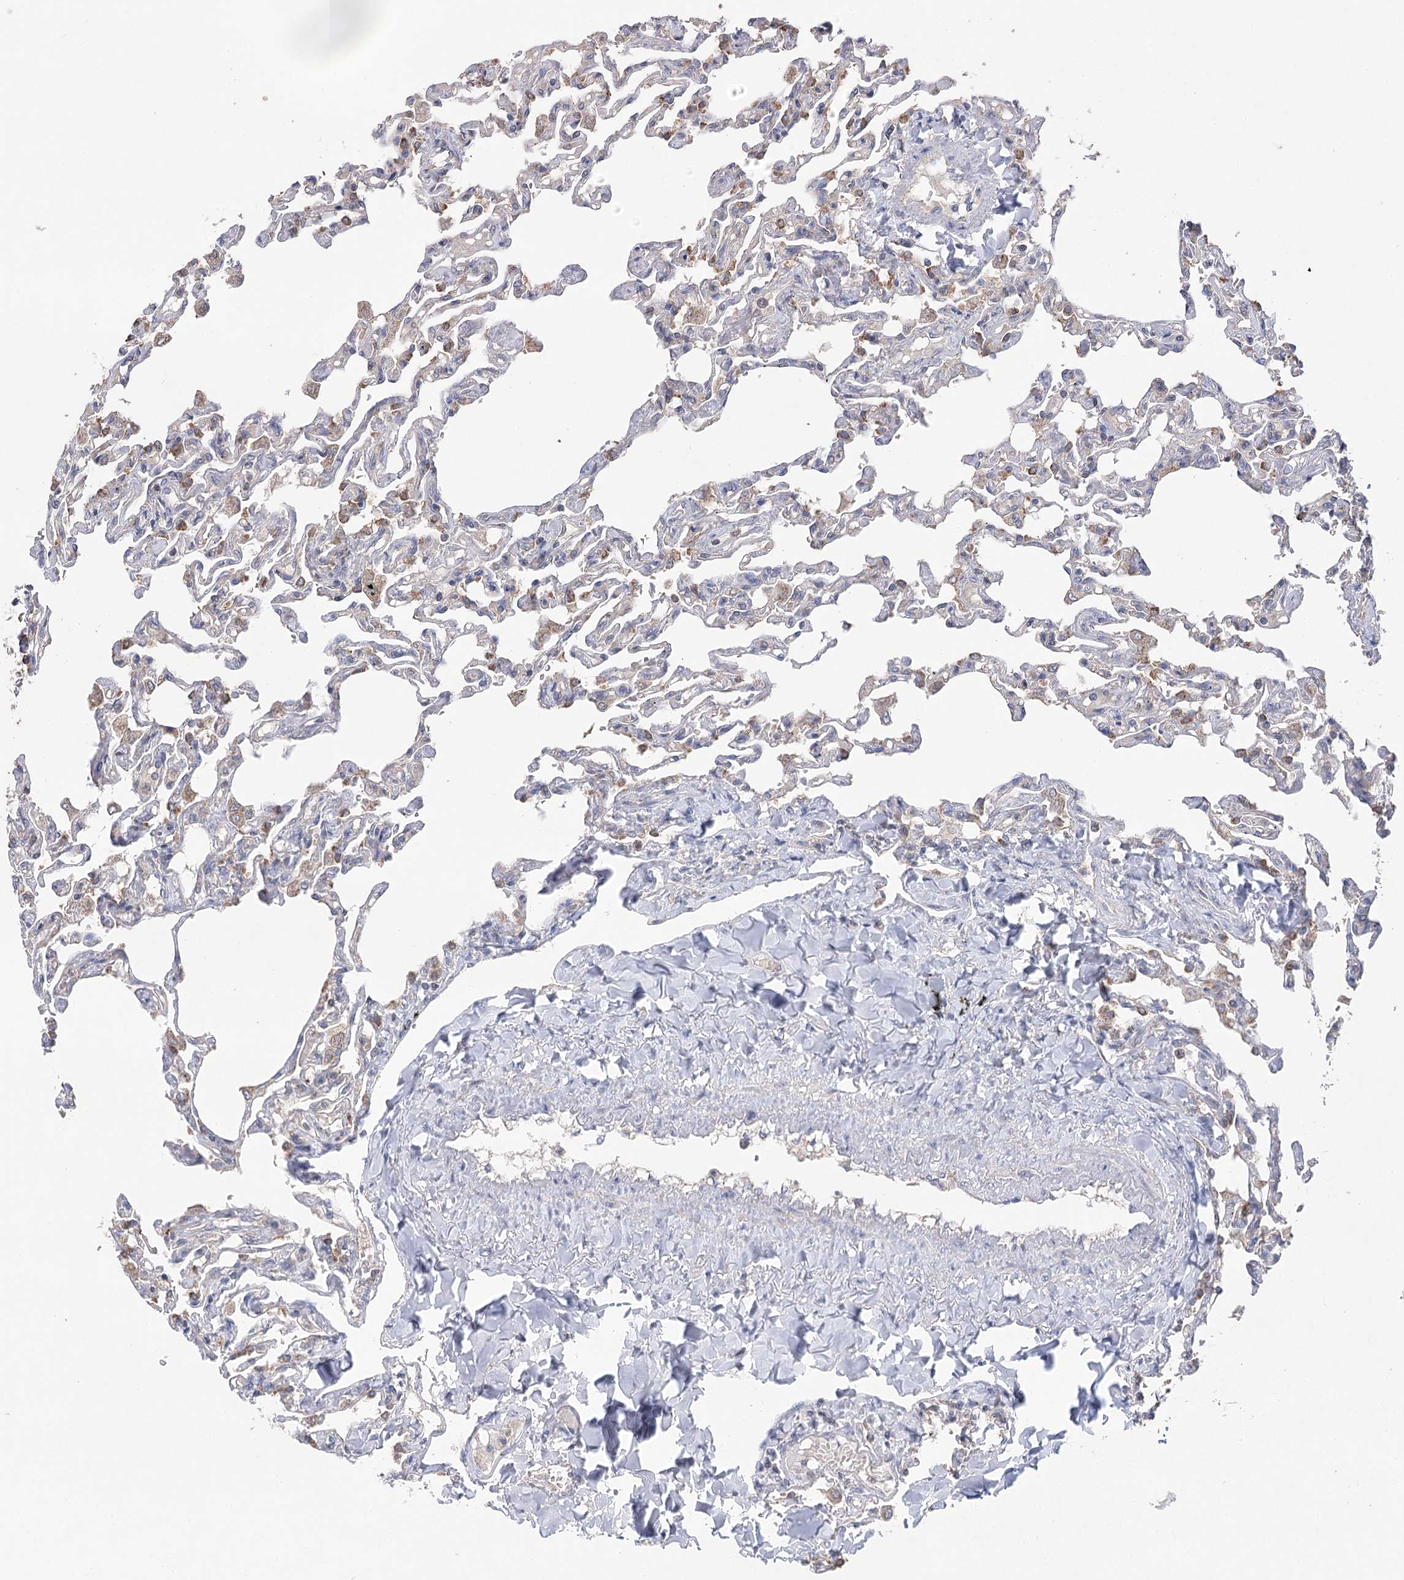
{"staining": {"intensity": "moderate", "quantity": "<25%", "location": "cytoplasmic/membranous"}, "tissue": "lung", "cell_type": "Alveolar cells", "image_type": "normal", "snomed": [{"axis": "morphology", "description": "Normal tissue, NOS"}, {"axis": "topography", "description": "Lung"}], "caption": "This is a histology image of immunohistochemistry (IHC) staining of normal lung, which shows moderate expression in the cytoplasmic/membranous of alveolar cells.", "gene": "AURKC", "patient": {"sex": "male", "age": 21}}